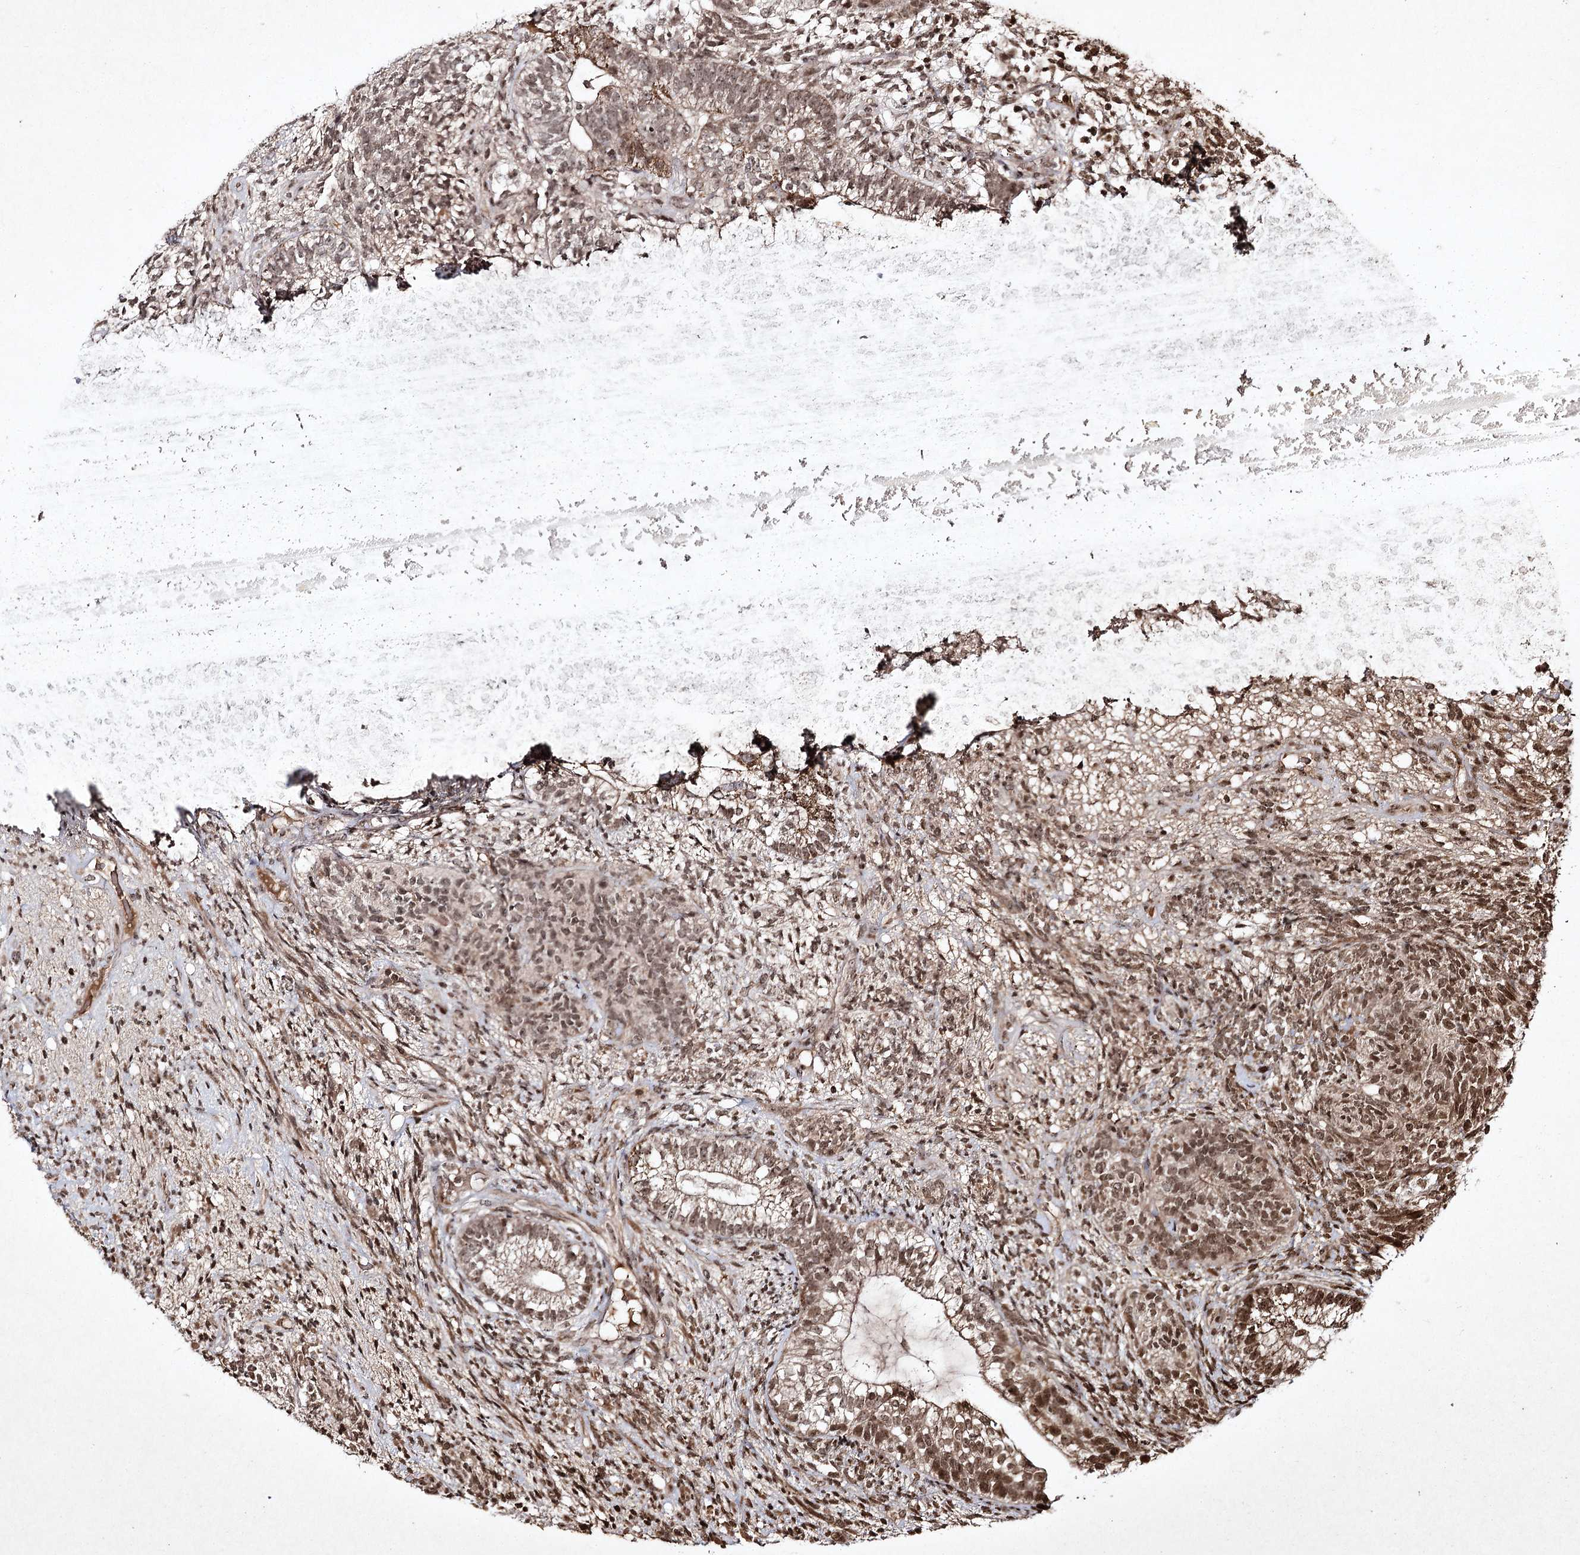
{"staining": {"intensity": "moderate", "quantity": ">75%", "location": "cytoplasmic/membranous,nuclear"}, "tissue": "testis cancer", "cell_type": "Tumor cells", "image_type": "cancer", "snomed": [{"axis": "morphology", "description": "Seminoma, NOS"}, {"axis": "morphology", "description": "Carcinoma, Embryonal, NOS"}, {"axis": "topography", "description": "Testis"}], "caption": "DAB (3,3'-diaminobenzidine) immunohistochemical staining of human testis seminoma reveals moderate cytoplasmic/membranous and nuclear protein positivity in approximately >75% of tumor cells. The protein is shown in brown color, while the nuclei are stained blue.", "gene": "CARM1", "patient": {"sex": "male", "age": 28}}